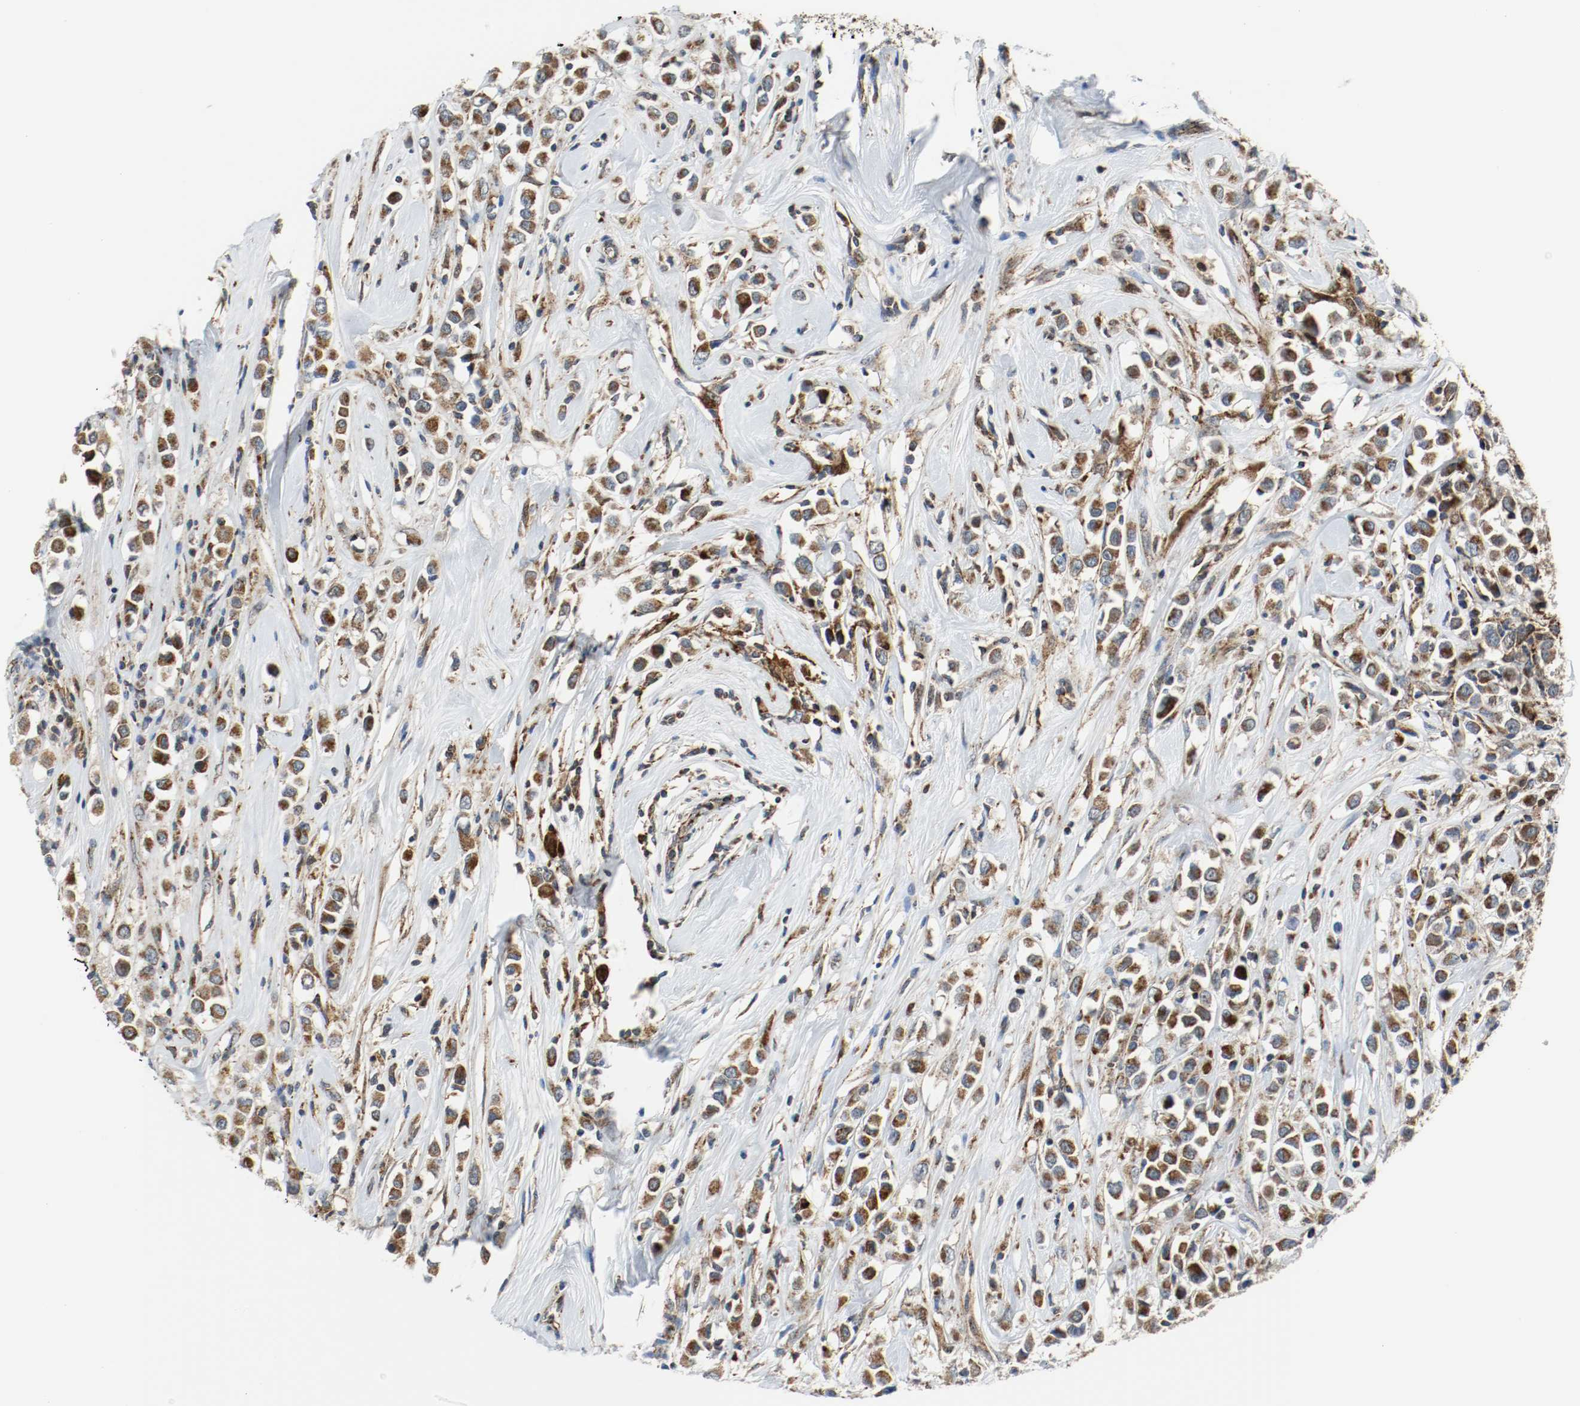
{"staining": {"intensity": "moderate", "quantity": ">75%", "location": "cytoplasmic/membranous"}, "tissue": "breast cancer", "cell_type": "Tumor cells", "image_type": "cancer", "snomed": [{"axis": "morphology", "description": "Duct carcinoma"}, {"axis": "topography", "description": "Breast"}], "caption": "A brown stain shows moderate cytoplasmic/membranous expression of a protein in breast cancer (invasive ductal carcinoma) tumor cells. Immunohistochemistry (ihc) stains the protein in brown and the nuclei are stained blue.", "gene": "TXNRD1", "patient": {"sex": "female", "age": 61}}